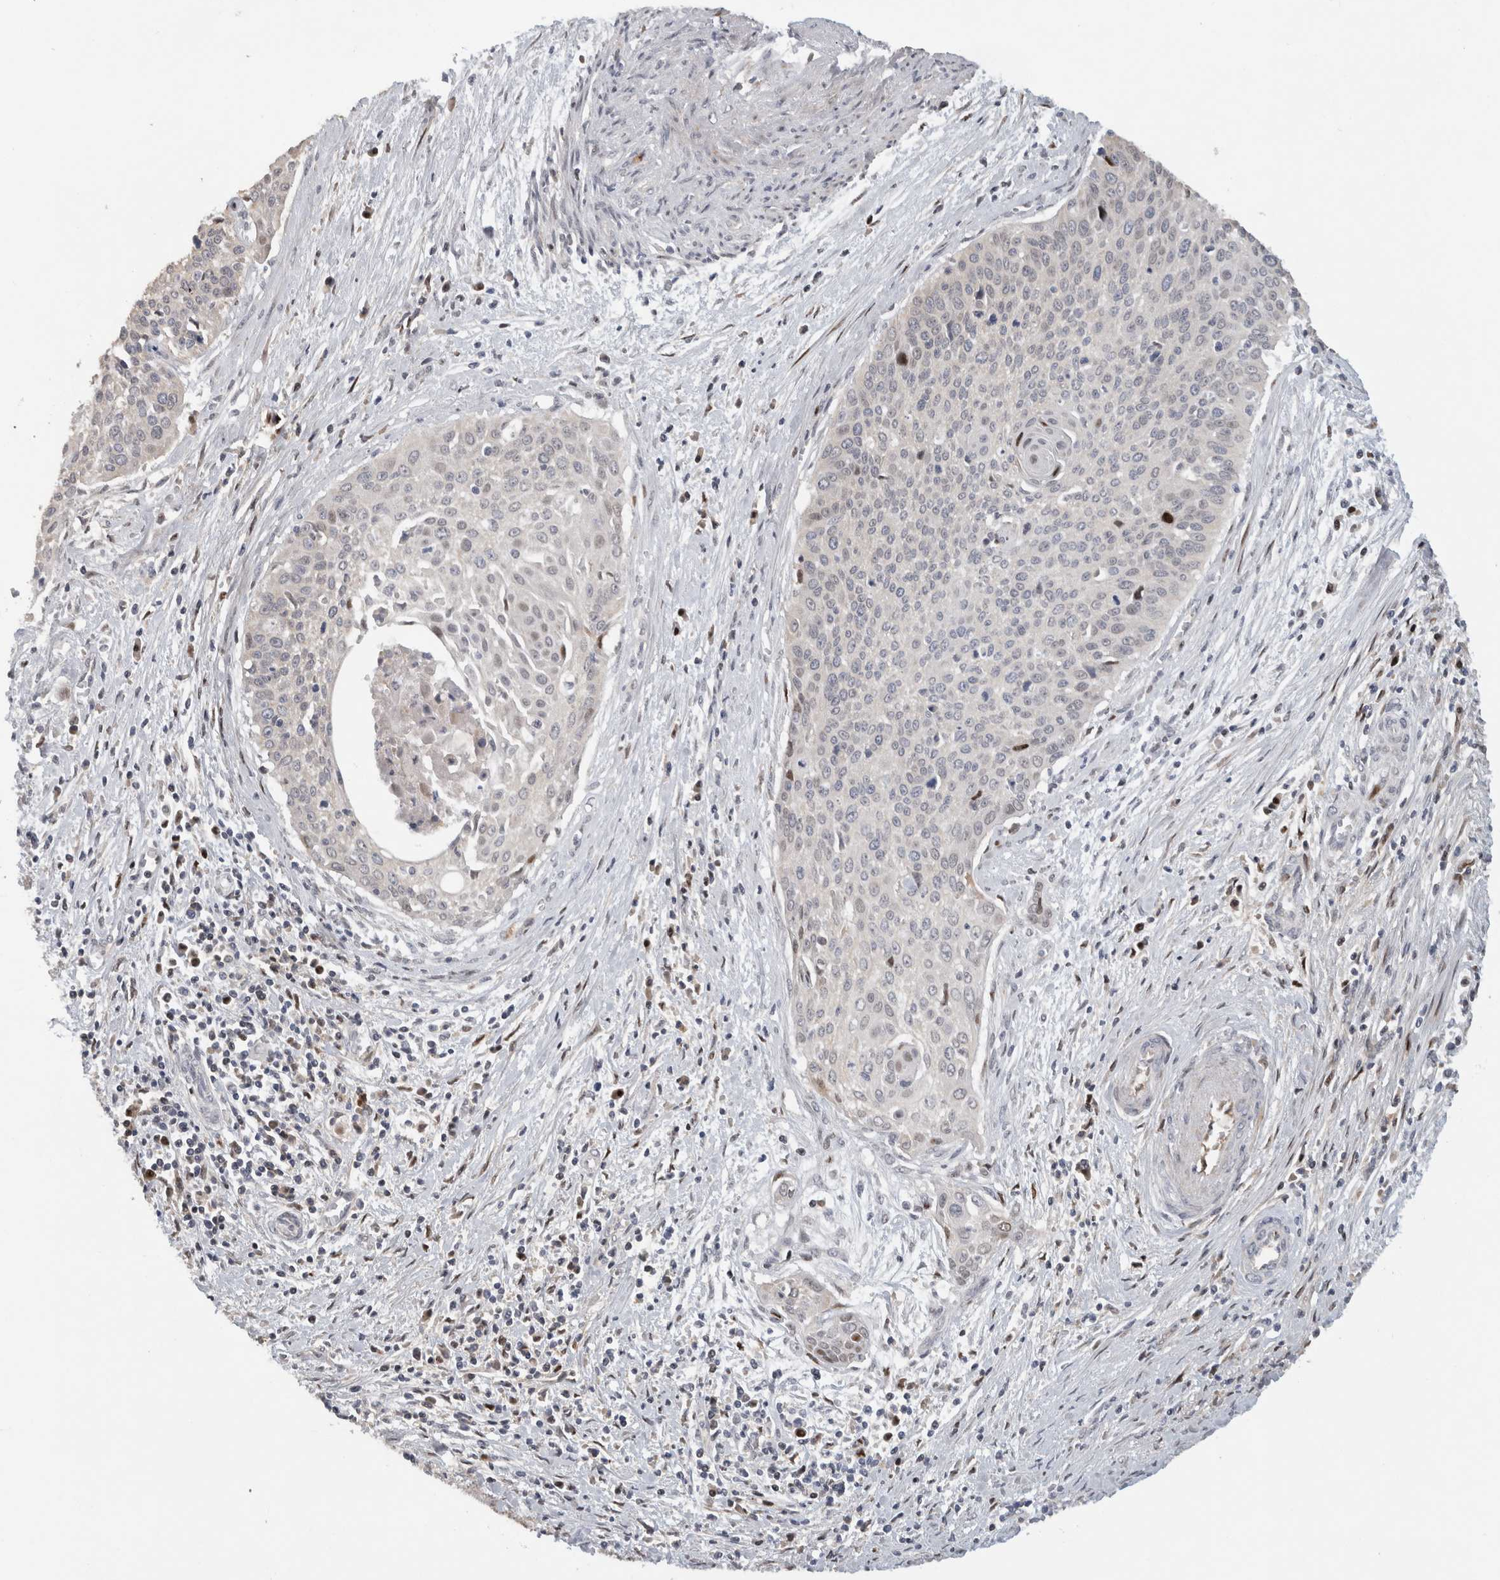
{"staining": {"intensity": "moderate", "quantity": "<25%", "location": "nuclear"}, "tissue": "cervical cancer", "cell_type": "Tumor cells", "image_type": "cancer", "snomed": [{"axis": "morphology", "description": "Squamous cell carcinoma, NOS"}, {"axis": "topography", "description": "Cervix"}], "caption": "DAB (3,3'-diaminobenzidine) immunohistochemical staining of cervical cancer exhibits moderate nuclear protein positivity in about <25% of tumor cells. Immunohistochemistry (ihc) stains the protein of interest in brown and the nuclei are stained blue.", "gene": "RBM48", "patient": {"sex": "female", "age": 55}}